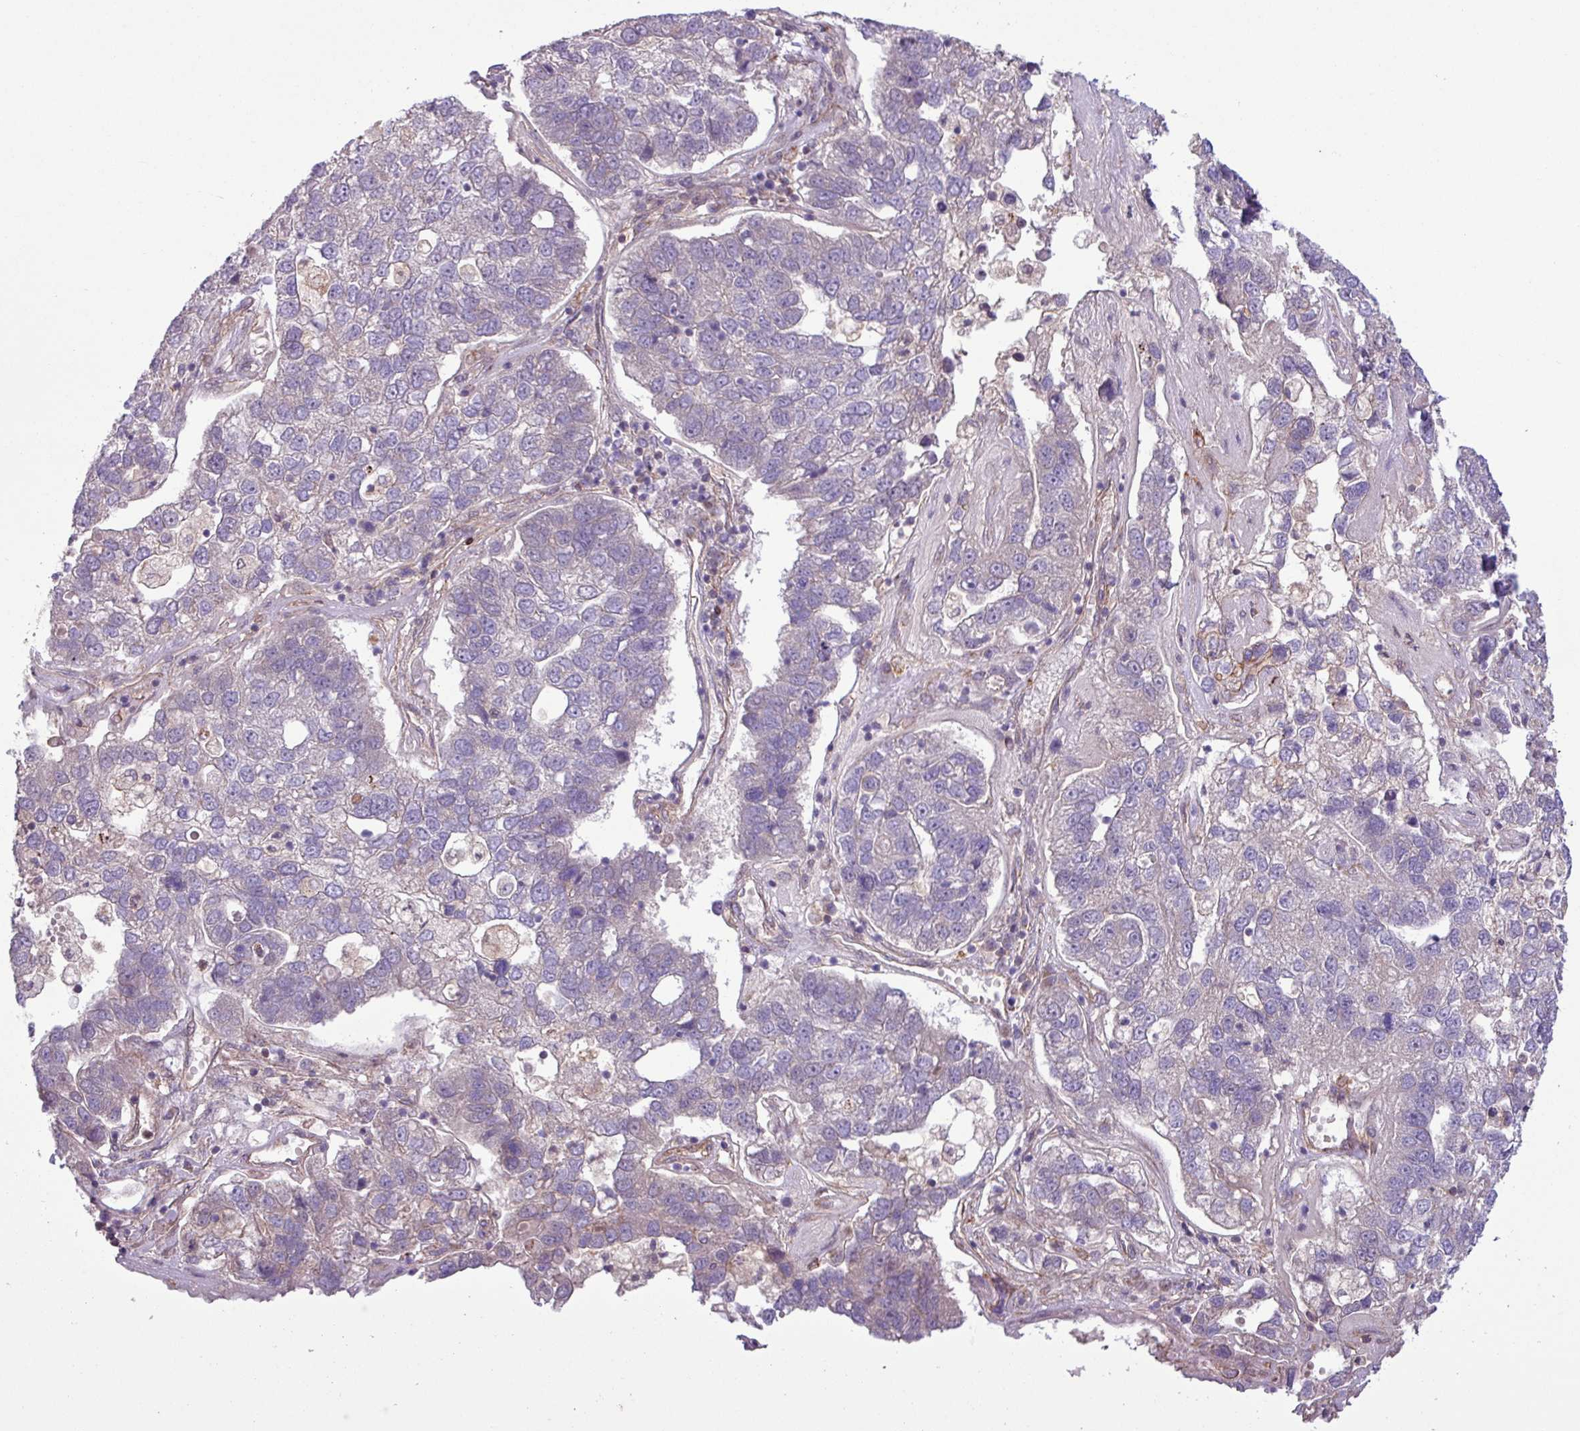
{"staining": {"intensity": "negative", "quantity": "none", "location": "none"}, "tissue": "pancreatic cancer", "cell_type": "Tumor cells", "image_type": "cancer", "snomed": [{"axis": "morphology", "description": "Adenocarcinoma, NOS"}, {"axis": "topography", "description": "Pancreas"}], "caption": "The histopathology image reveals no staining of tumor cells in pancreatic cancer.", "gene": "CNTRL", "patient": {"sex": "female", "age": 61}}